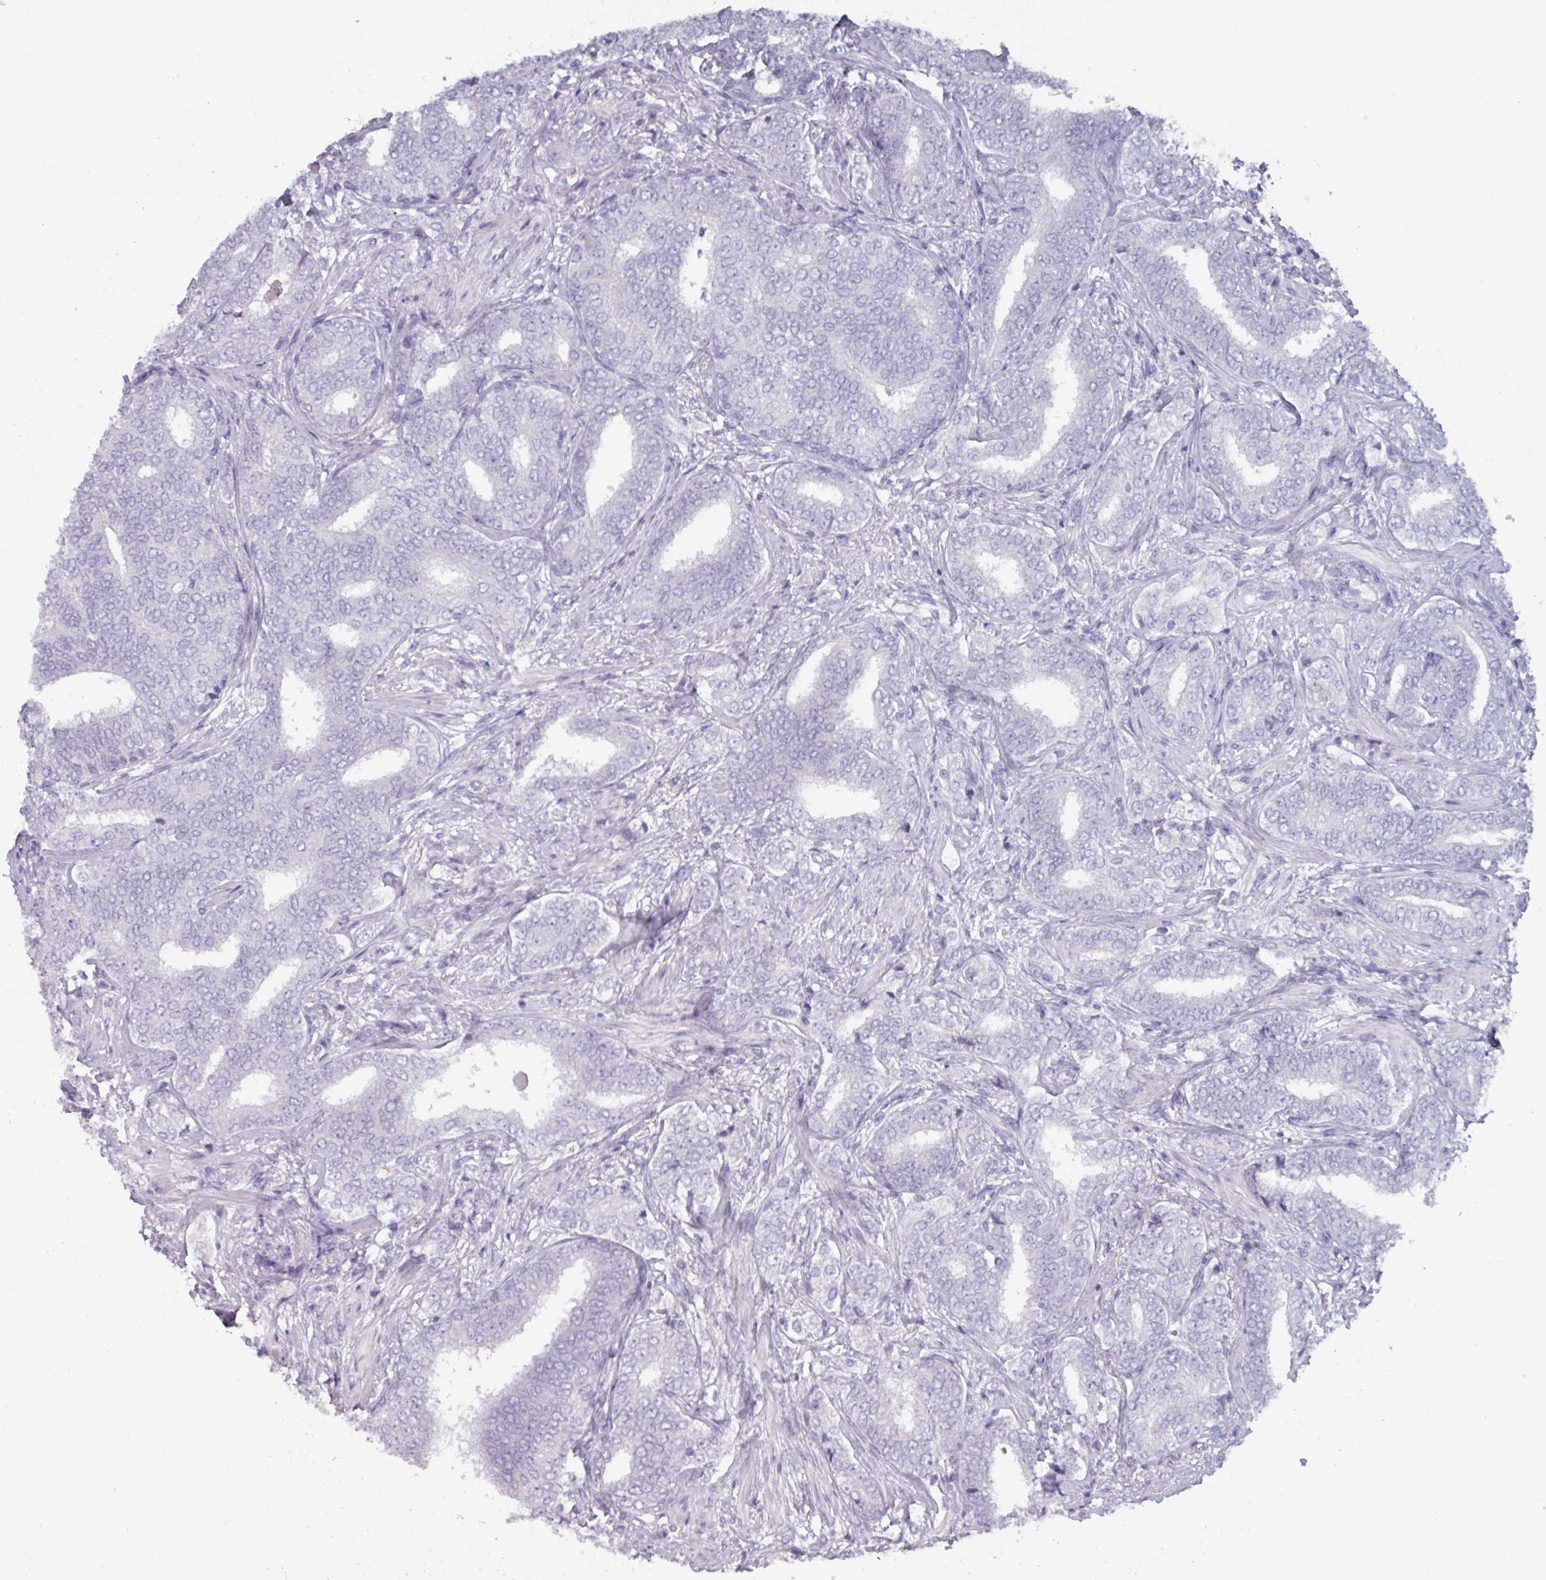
{"staining": {"intensity": "negative", "quantity": "none", "location": "none"}, "tissue": "prostate cancer", "cell_type": "Tumor cells", "image_type": "cancer", "snomed": [{"axis": "morphology", "description": "Adenocarcinoma, High grade"}, {"axis": "topography", "description": "Prostate"}], "caption": "Image shows no protein staining in tumor cells of high-grade adenocarcinoma (prostate) tissue.", "gene": "OR2T10", "patient": {"sex": "male", "age": 72}}